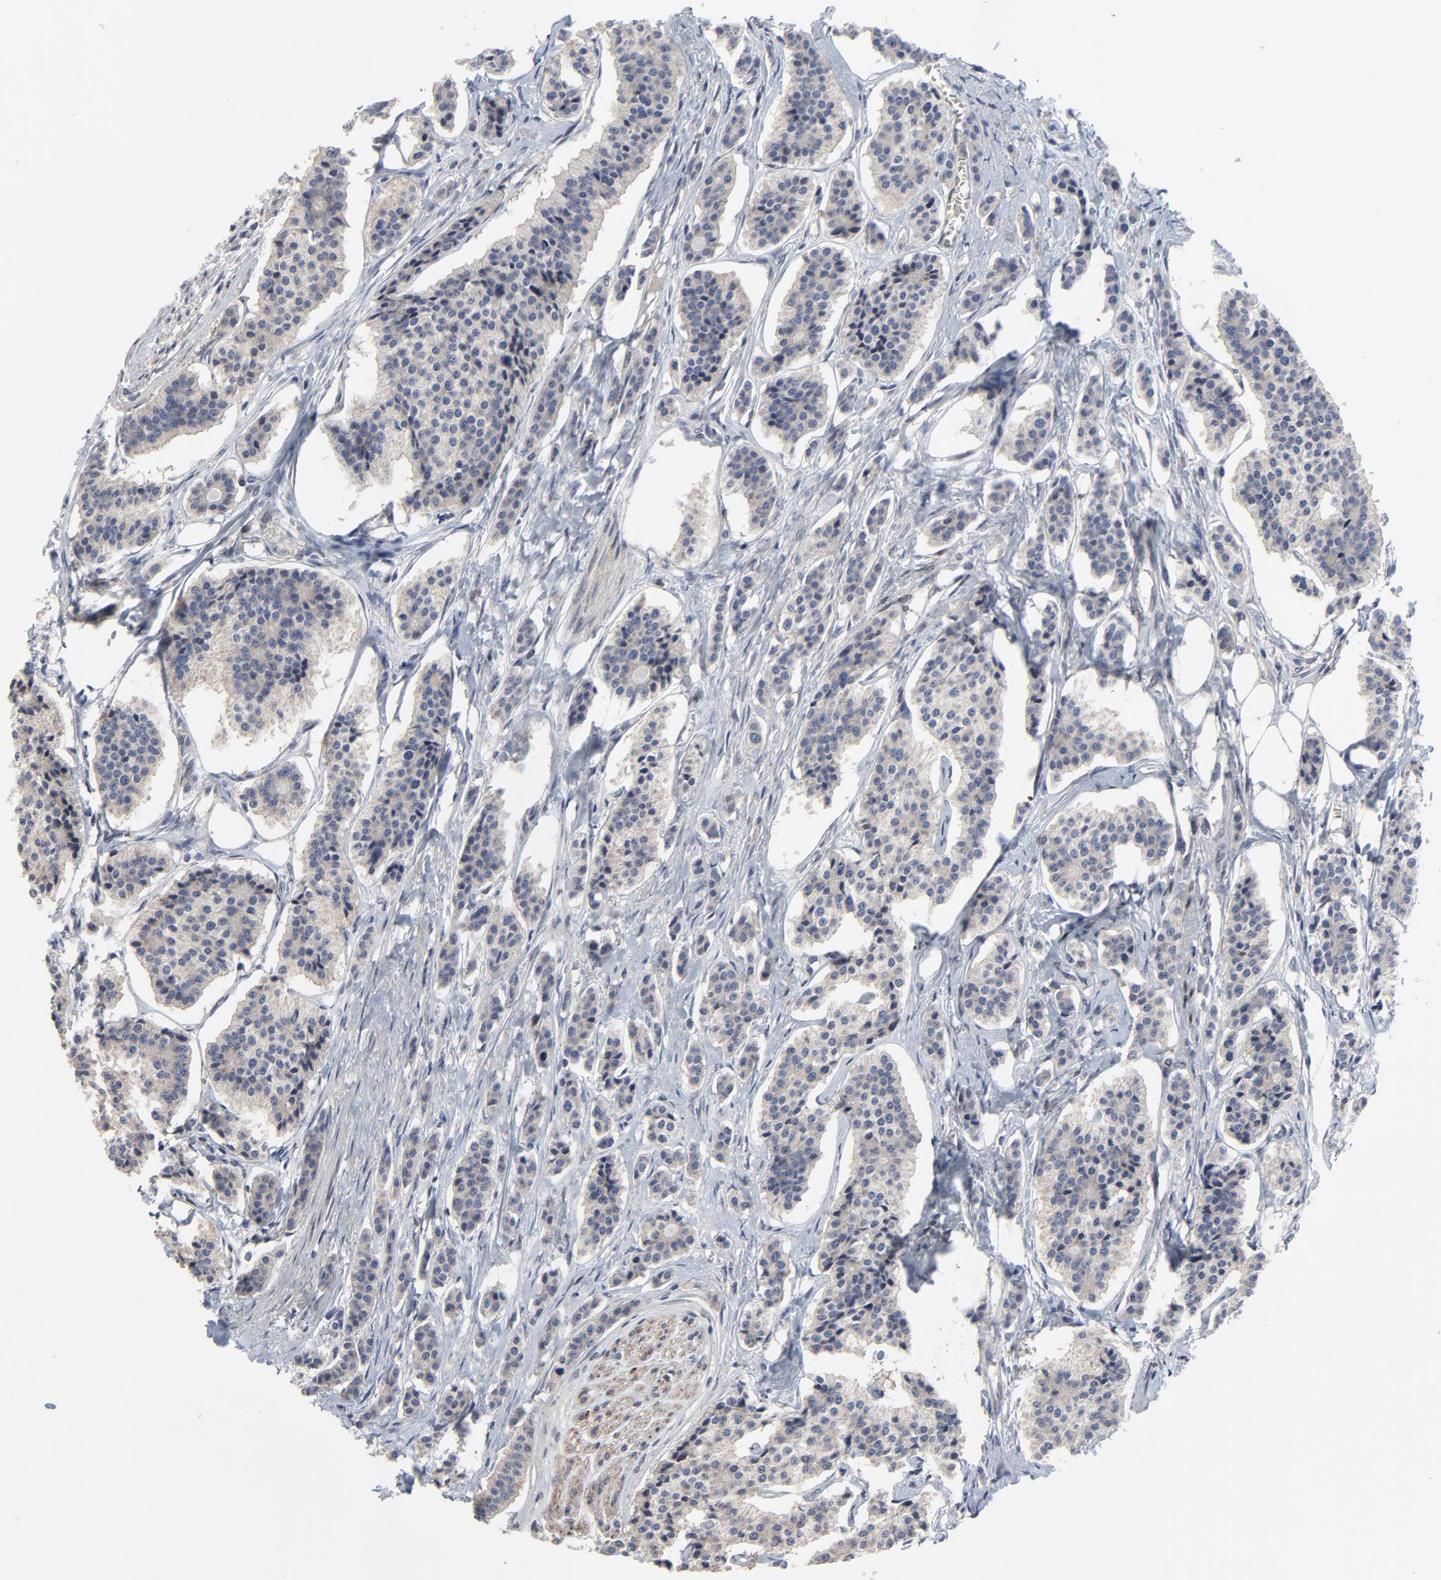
{"staining": {"intensity": "negative", "quantity": "none", "location": "none"}, "tissue": "carcinoid", "cell_type": "Tumor cells", "image_type": "cancer", "snomed": [{"axis": "morphology", "description": "Carcinoid, malignant, NOS"}, {"axis": "topography", "description": "Small intestine"}], "caption": "Micrograph shows no significant protein staining in tumor cells of carcinoid.", "gene": "NLGN3", "patient": {"sex": "male", "age": 63}}